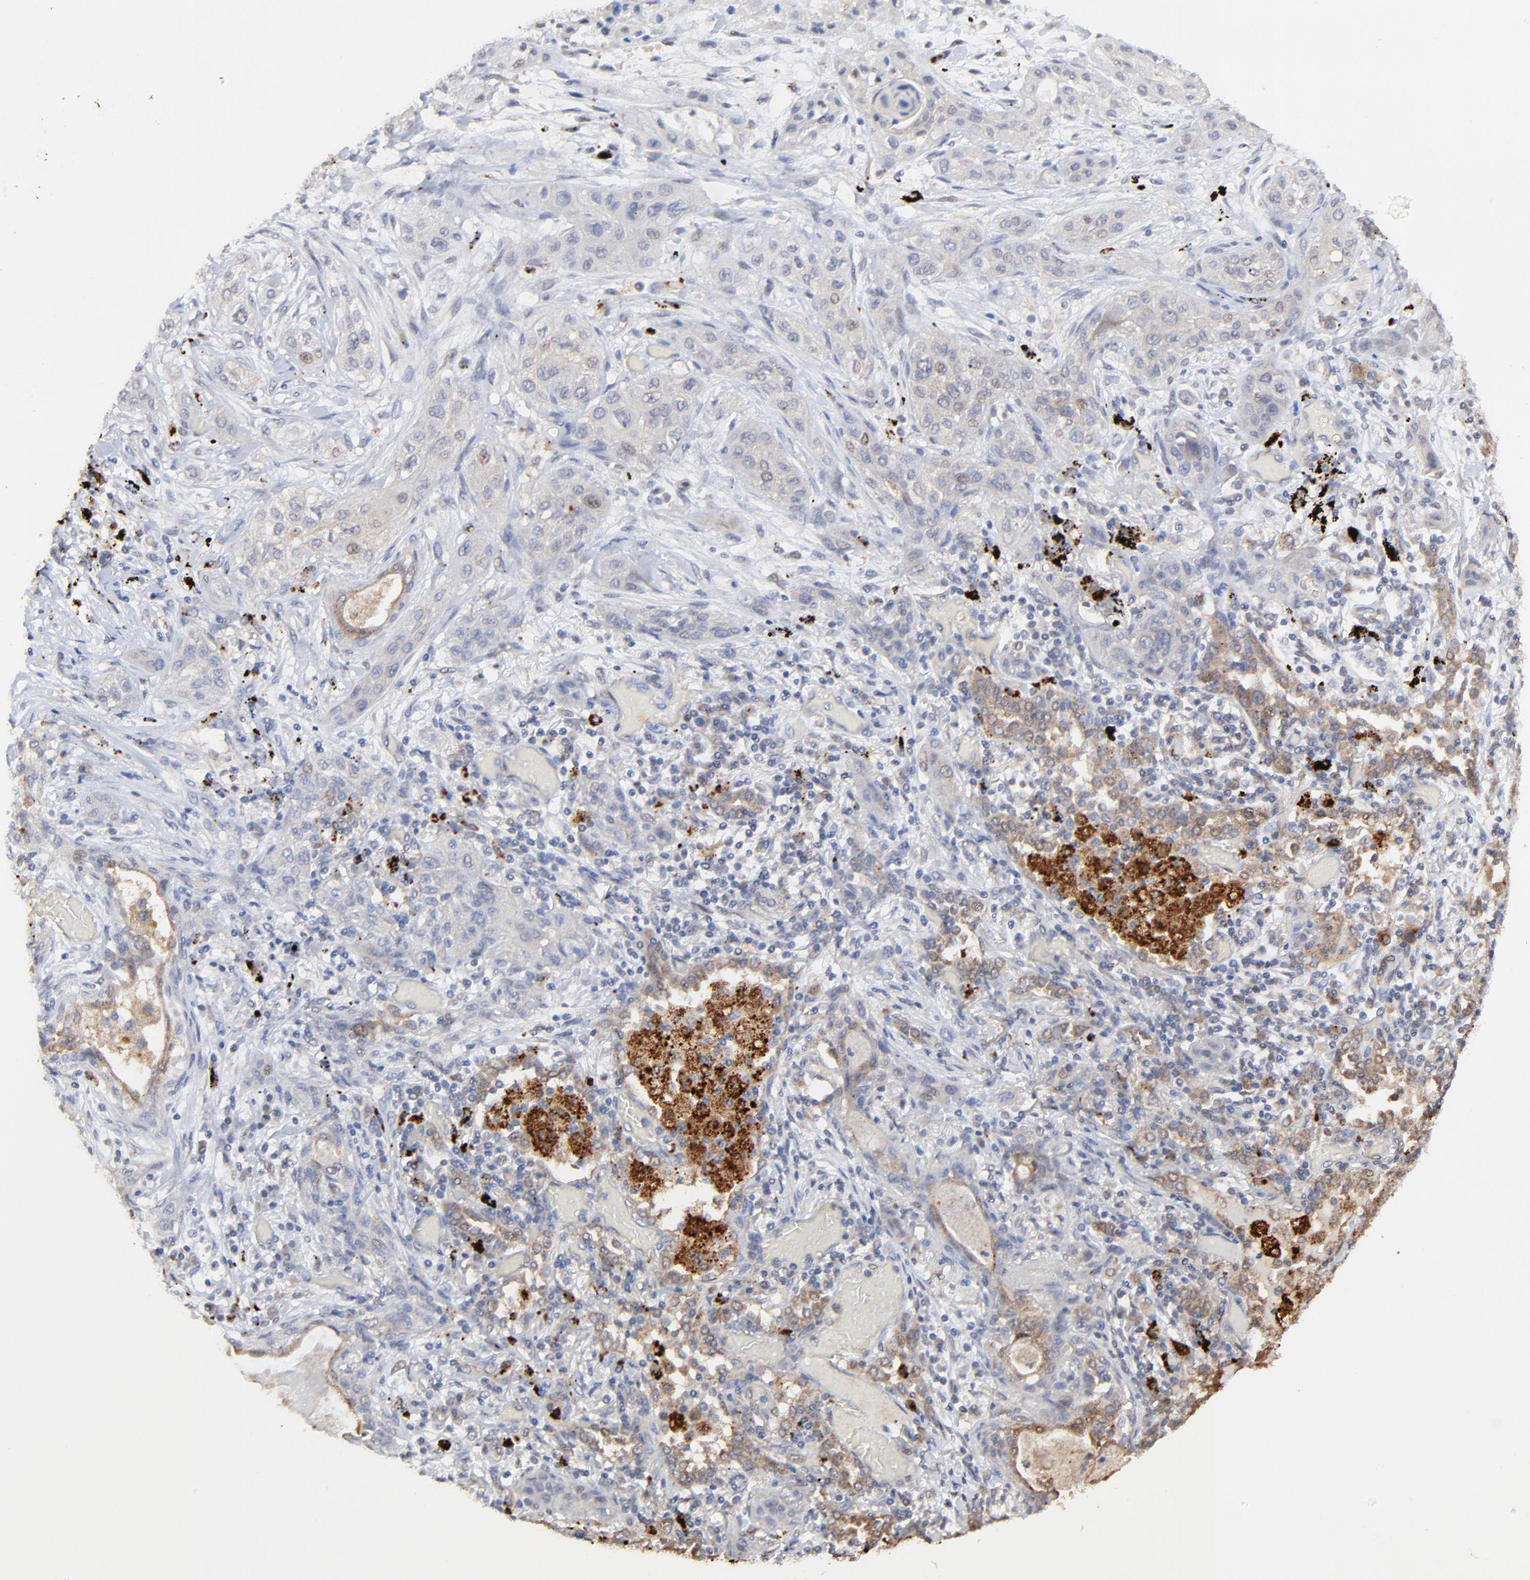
{"staining": {"intensity": "weak", "quantity": ">75%", "location": "cytoplasmic/membranous"}, "tissue": "lung cancer", "cell_type": "Tumor cells", "image_type": "cancer", "snomed": [{"axis": "morphology", "description": "Squamous cell carcinoma, NOS"}, {"axis": "topography", "description": "Lung"}], "caption": "A histopathology image of human lung squamous cell carcinoma stained for a protein shows weak cytoplasmic/membranous brown staining in tumor cells.", "gene": "LGALS3", "patient": {"sex": "female", "age": 47}}